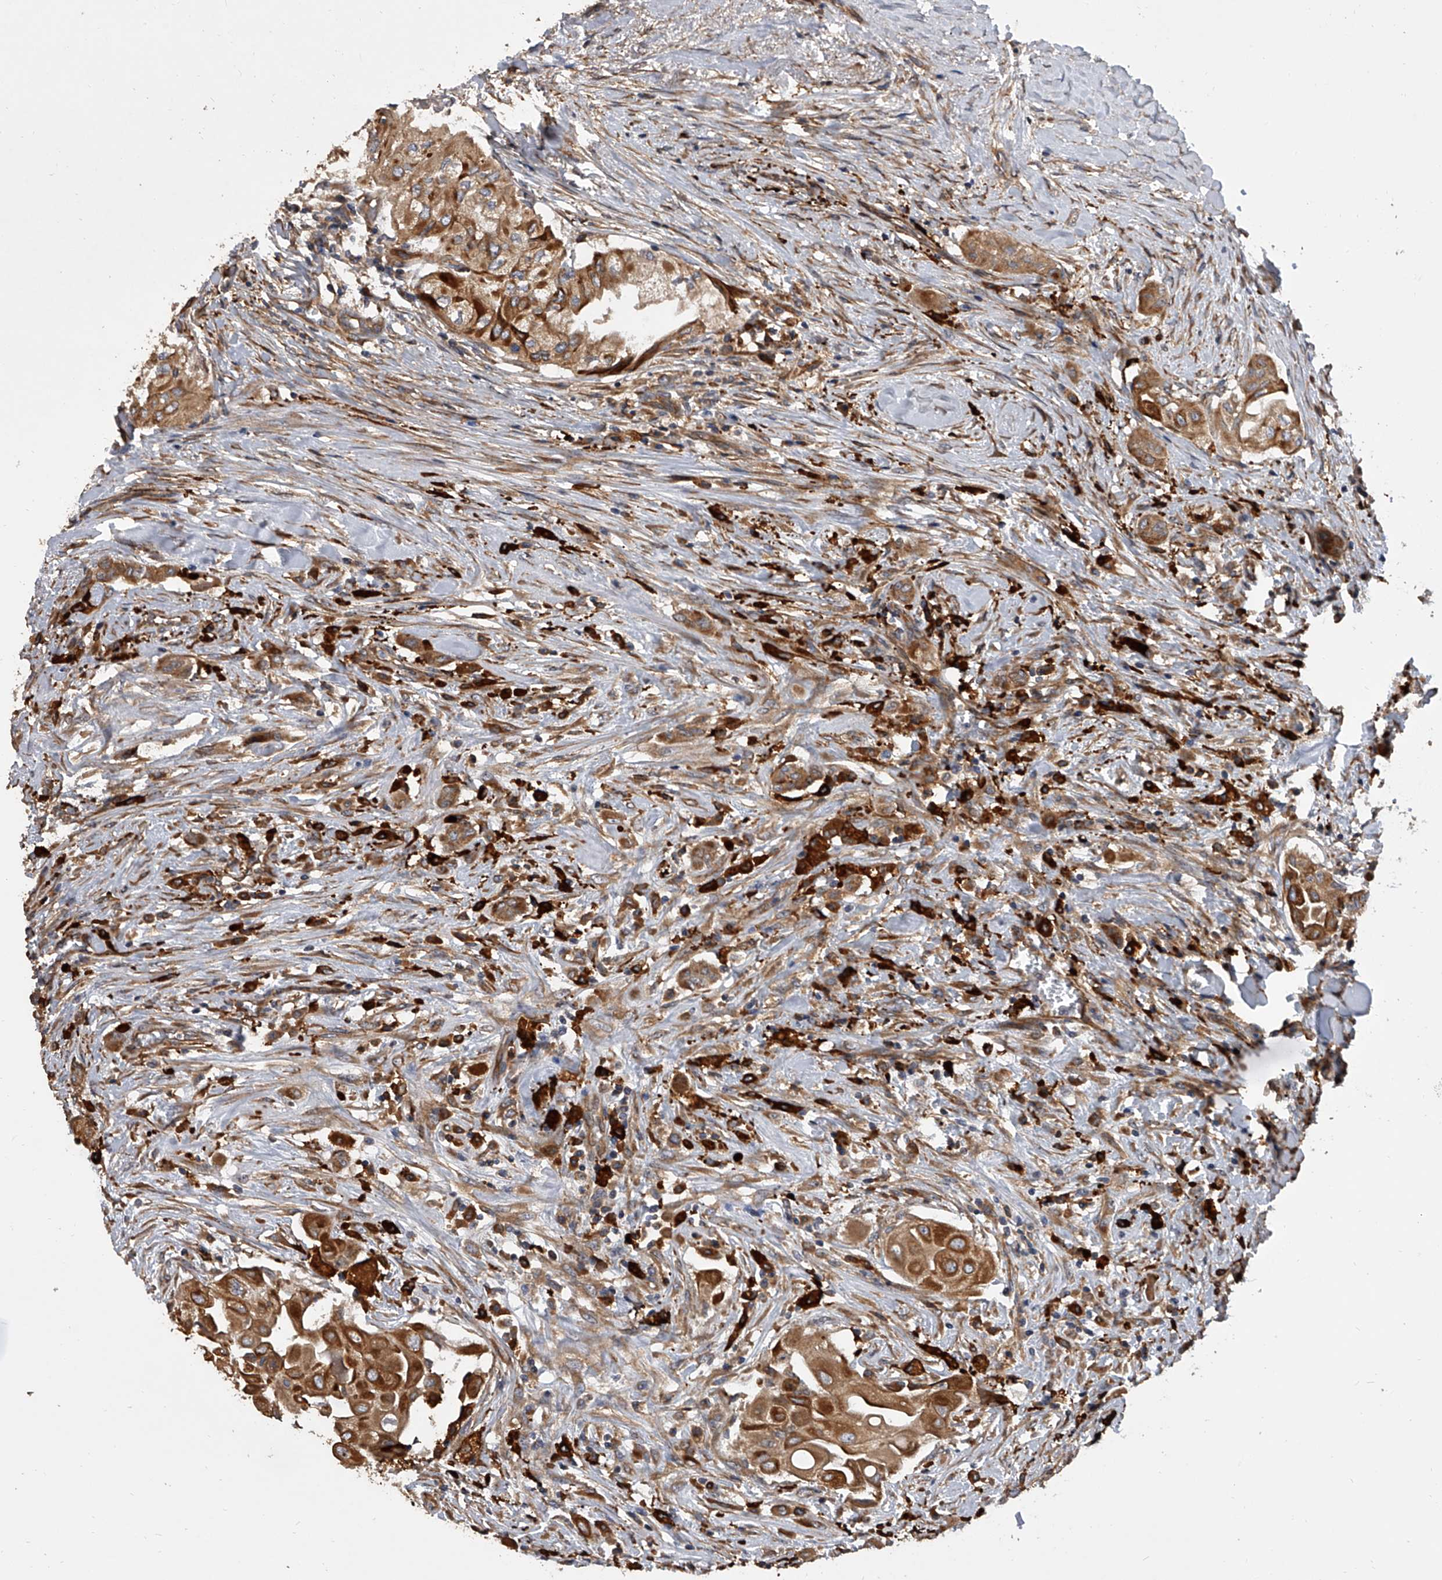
{"staining": {"intensity": "moderate", "quantity": ">75%", "location": "cytoplasmic/membranous"}, "tissue": "thyroid cancer", "cell_type": "Tumor cells", "image_type": "cancer", "snomed": [{"axis": "morphology", "description": "Papillary adenocarcinoma, NOS"}, {"axis": "topography", "description": "Thyroid gland"}], "caption": "Thyroid papillary adenocarcinoma tissue exhibits moderate cytoplasmic/membranous expression in about >75% of tumor cells, visualized by immunohistochemistry.", "gene": "EXOC4", "patient": {"sex": "female", "age": 59}}